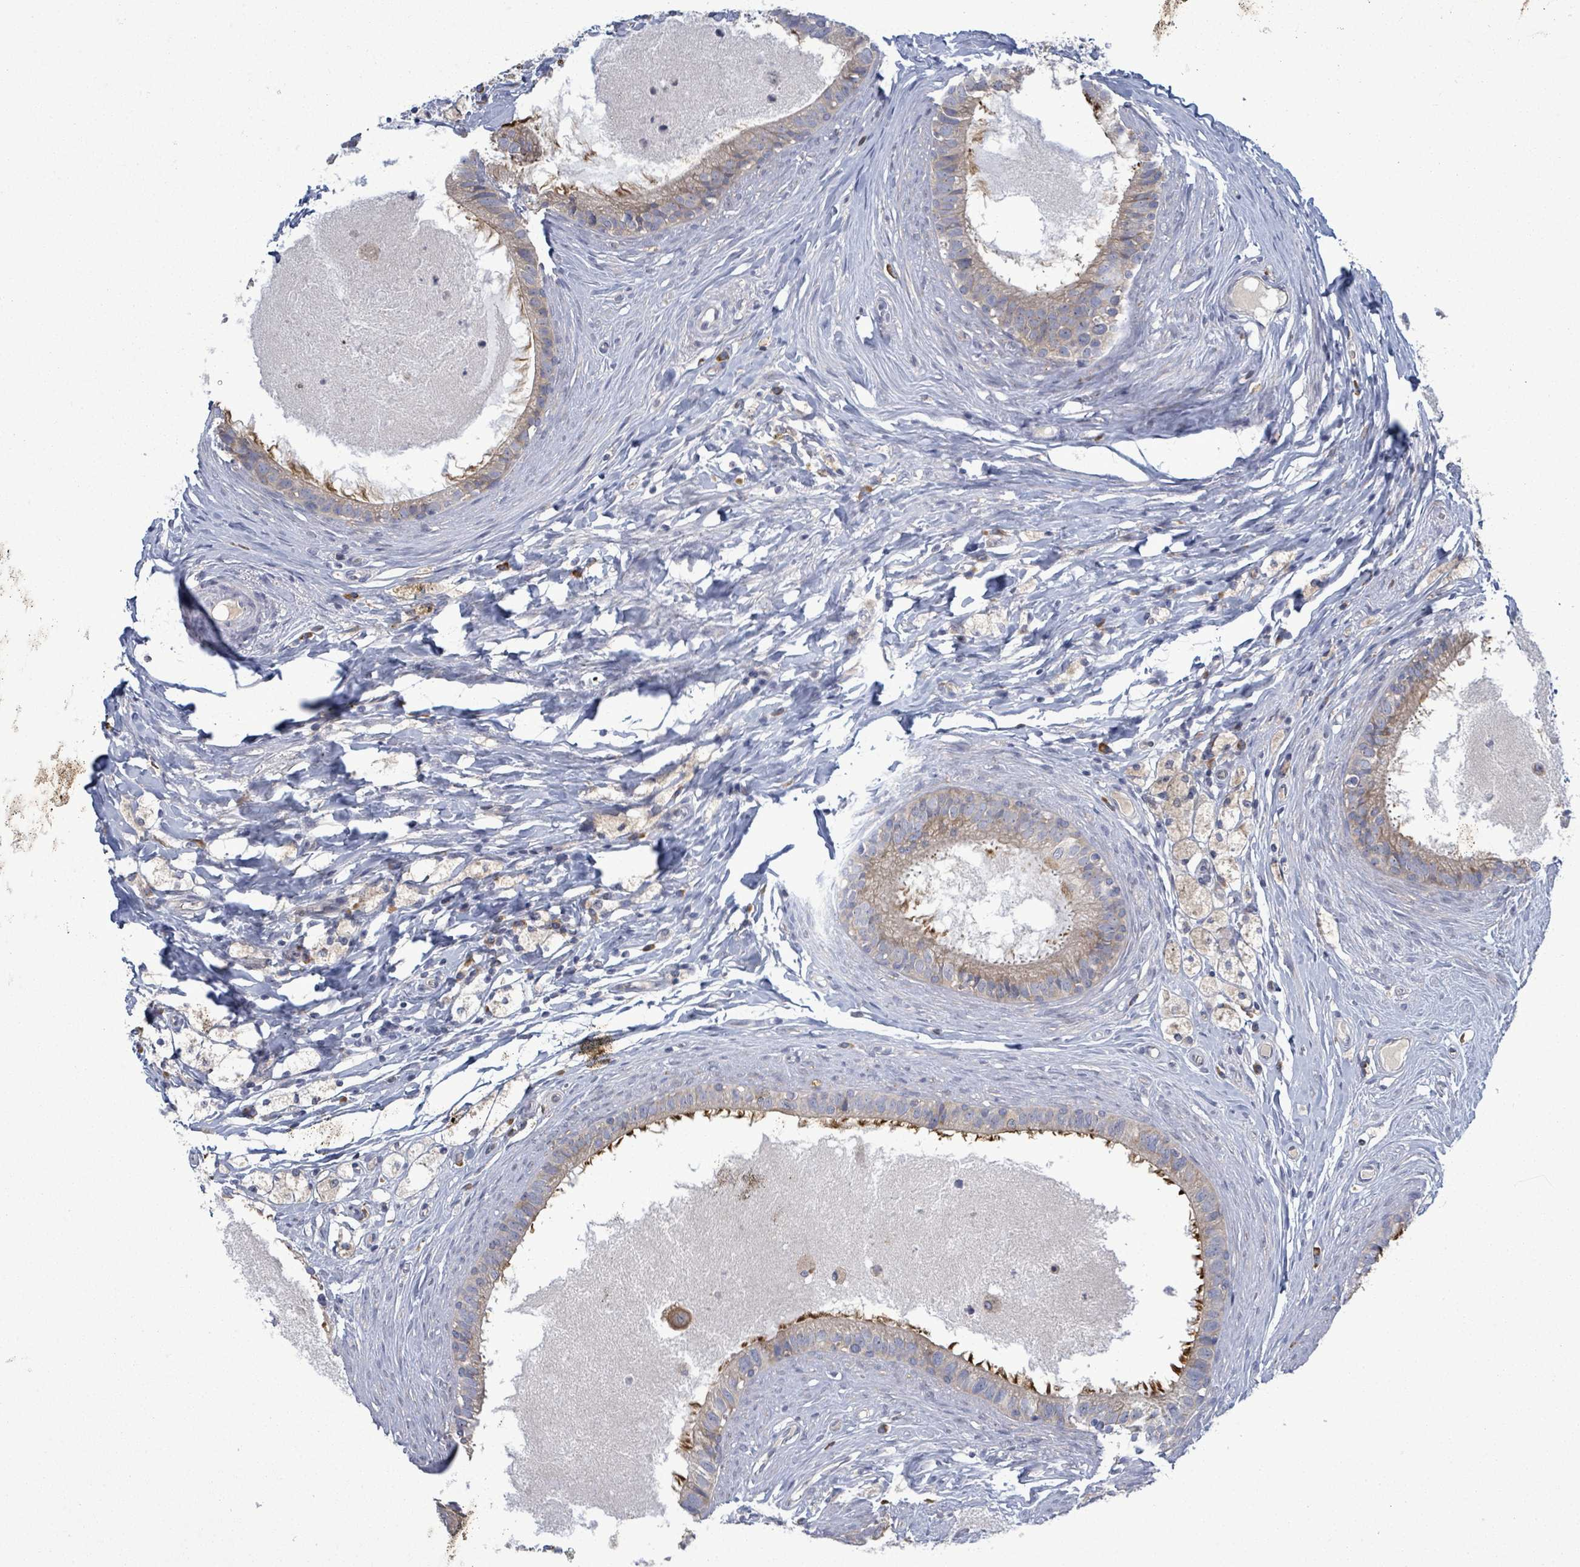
{"staining": {"intensity": "moderate", "quantity": "25%-75%", "location": "cytoplasmic/membranous"}, "tissue": "epididymis", "cell_type": "Glandular cells", "image_type": "normal", "snomed": [{"axis": "morphology", "description": "Normal tissue, NOS"}, {"axis": "topography", "description": "Epididymis"}], "caption": "An image of epididymis stained for a protein displays moderate cytoplasmic/membranous brown staining in glandular cells. (DAB (3,3'-diaminobenzidine) = brown stain, brightfield microscopy at high magnification).", "gene": "ATP13A1", "patient": {"sex": "male", "age": 80}}